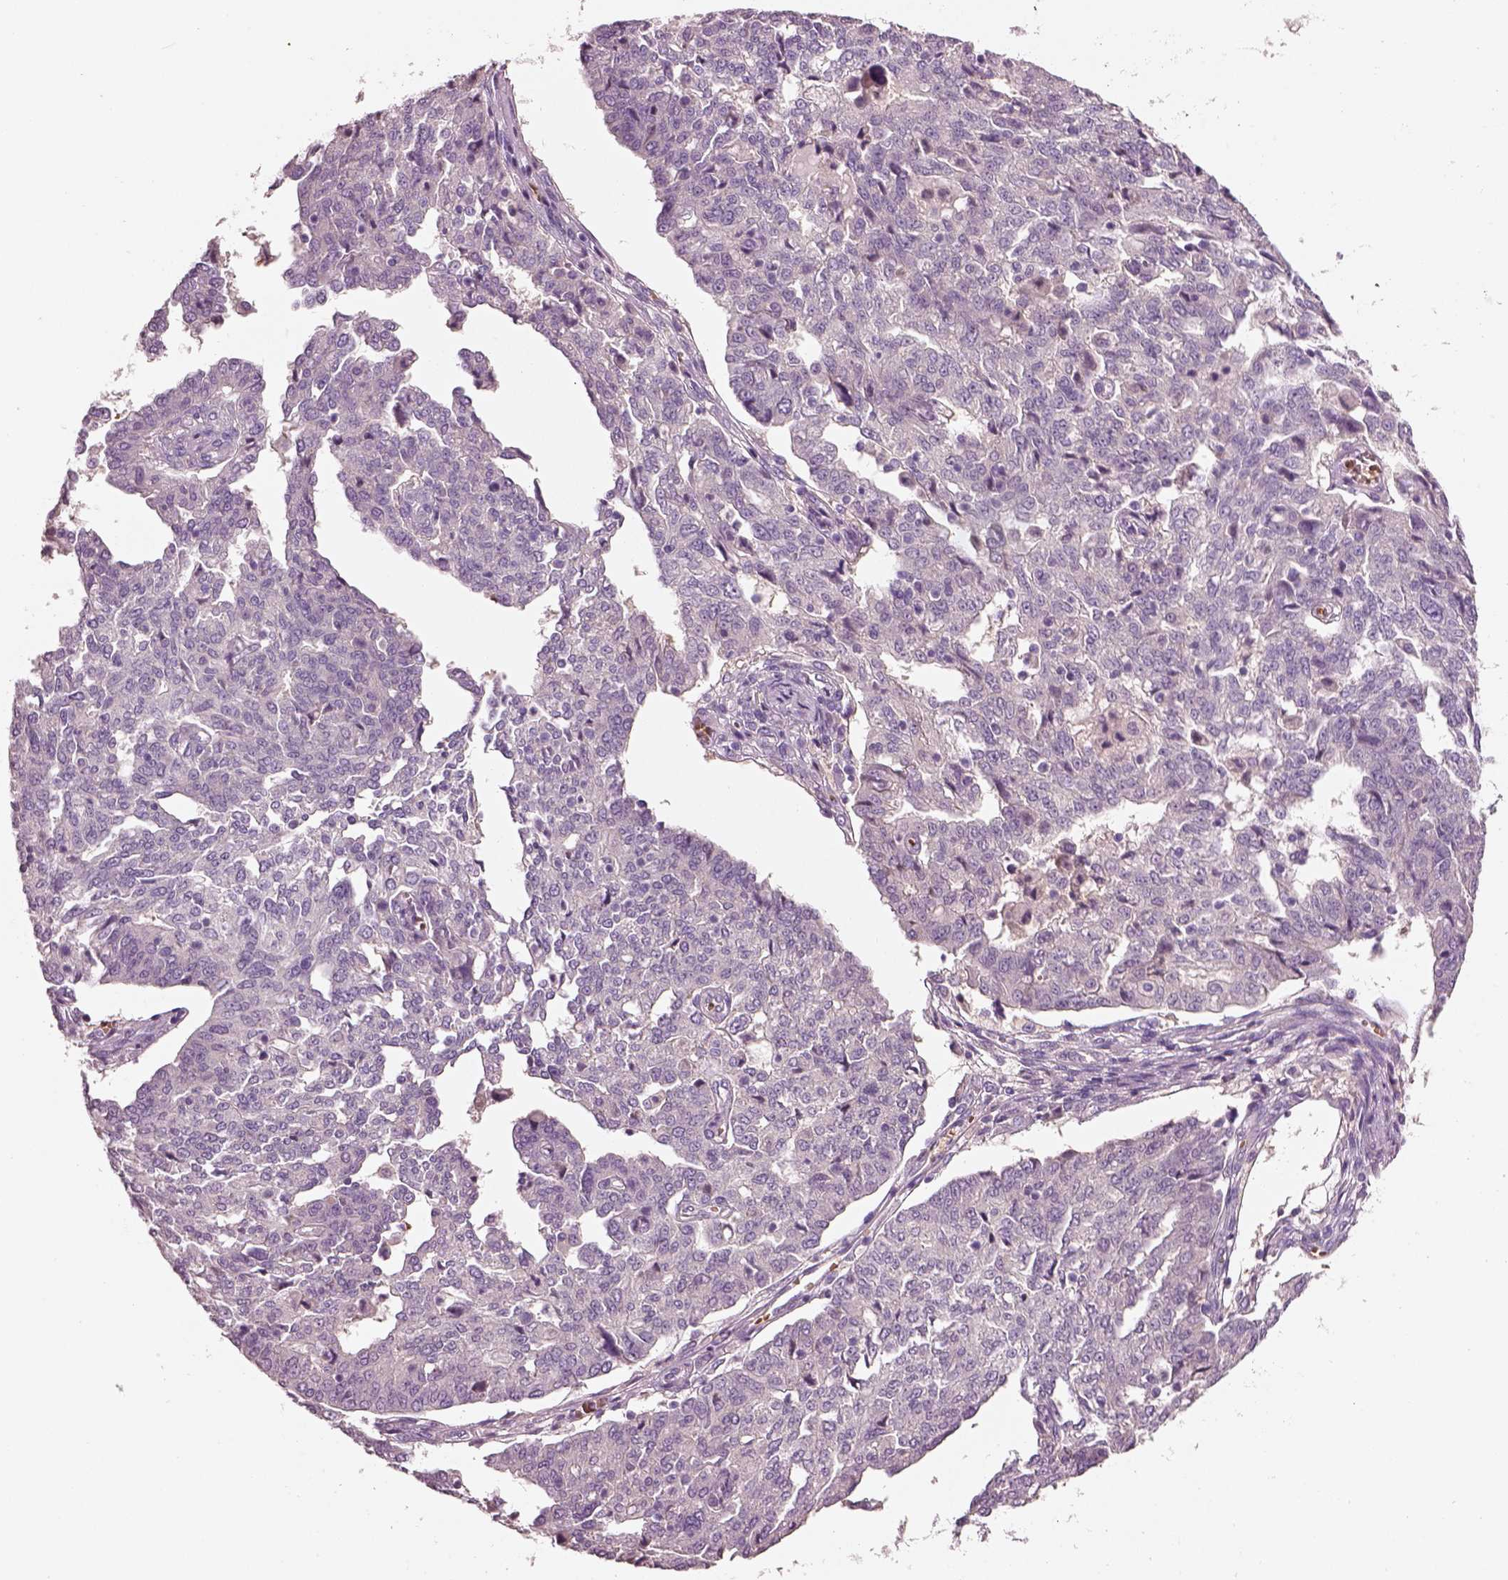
{"staining": {"intensity": "negative", "quantity": "none", "location": "none"}, "tissue": "ovarian cancer", "cell_type": "Tumor cells", "image_type": "cancer", "snomed": [{"axis": "morphology", "description": "Cystadenocarcinoma, serous, NOS"}, {"axis": "topography", "description": "Ovary"}], "caption": "Tumor cells show no significant positivity in serous cystadenocarcinoma (ovarian).", "gene": "ELSPBP1", "patient": {"sex": "female", "age": 67}}